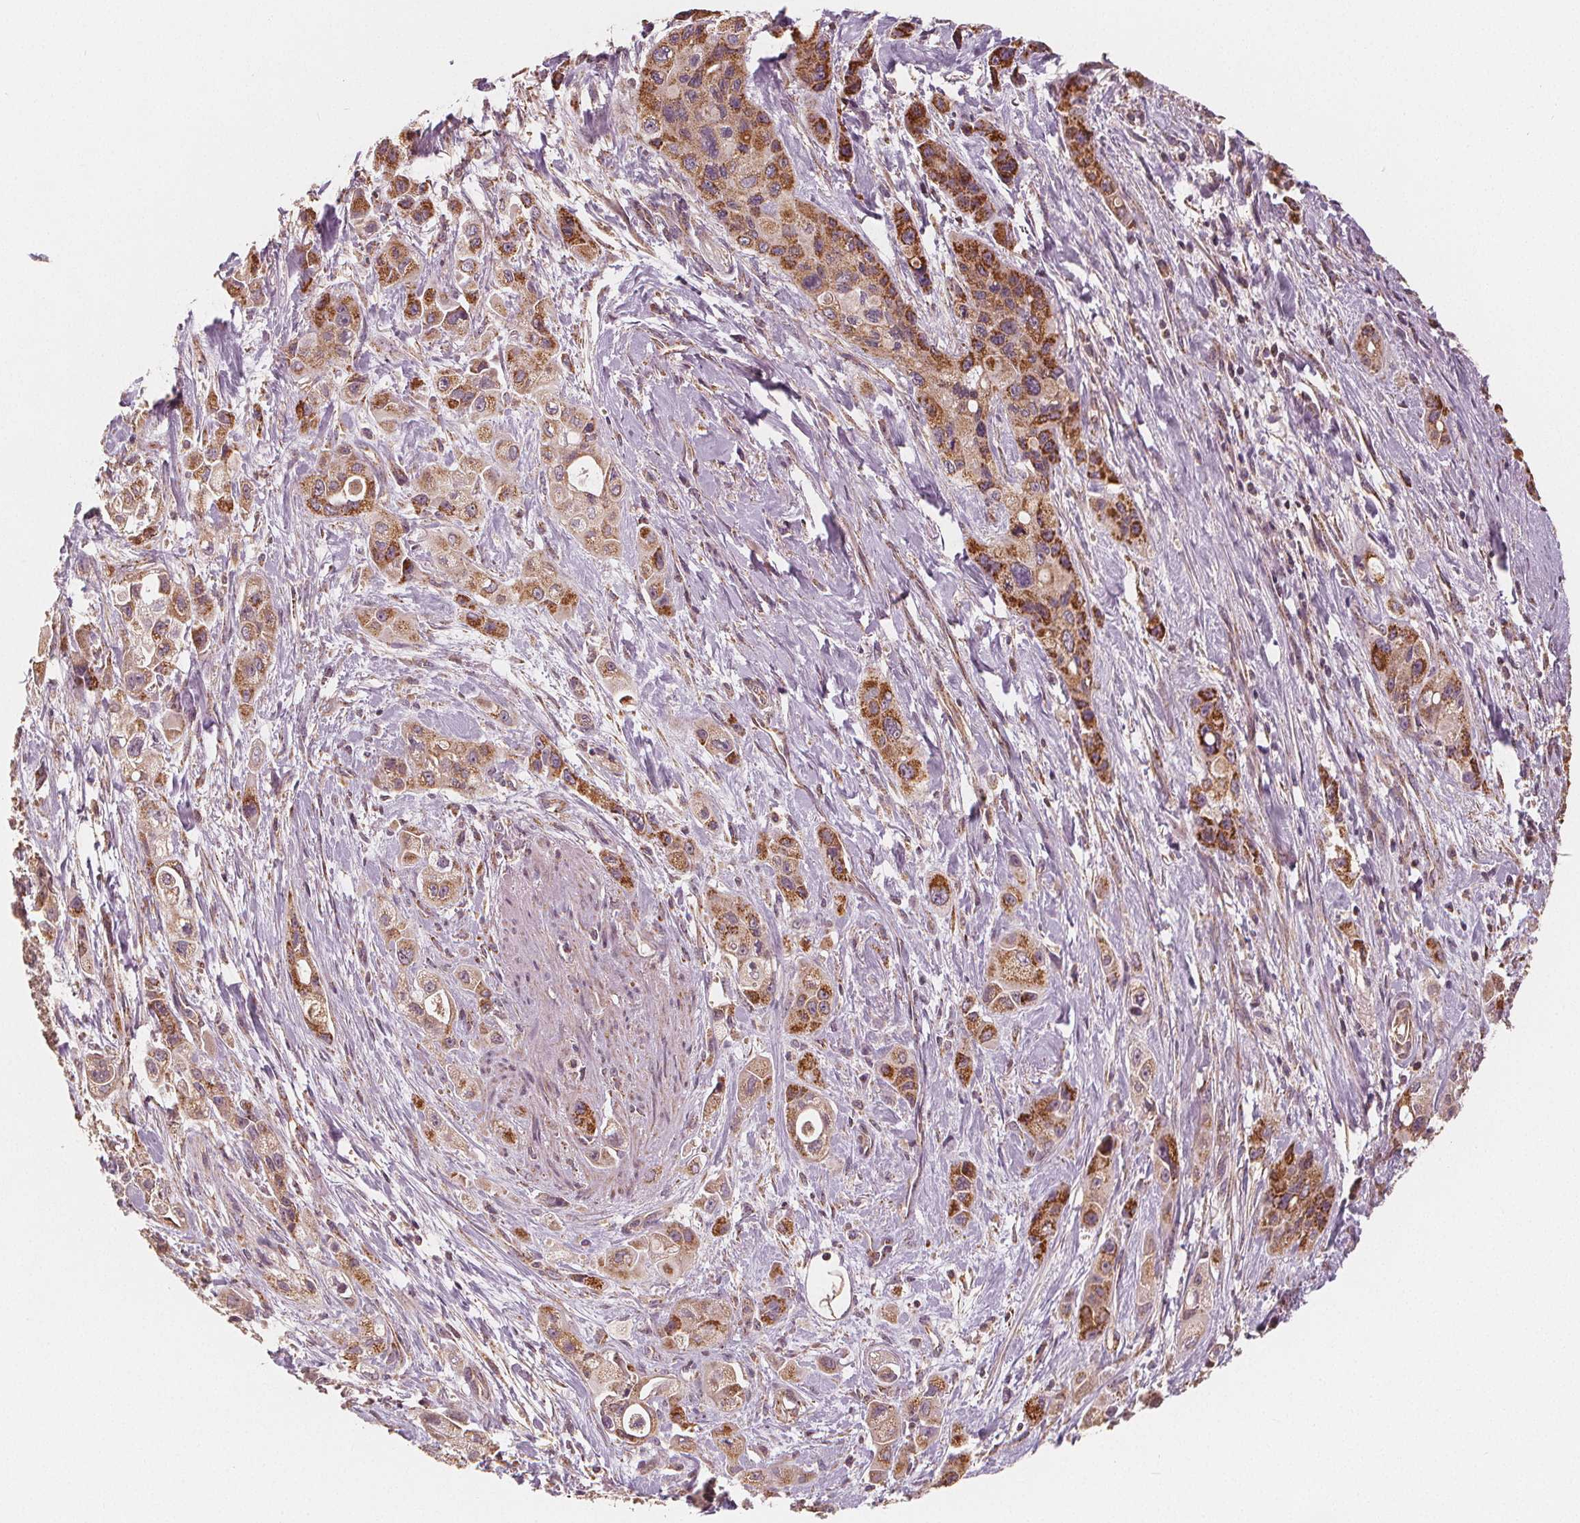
{"staining": {"intensity": "moderate", "quantity": ">75%", "location": "cytoplasmic/membranous"}, "tissue": "pancreatic cancer", "cell_type": "Tumor cells", "image_type": "cancer", "snomed": [{"axis": "morphology", "description": "Adenocarcinoma, NOS"}, {"axis": "topography", "description": "Pancreas"}], "caption": "About >75% of tumor cells in human pancreatic cancer (adenocarcinoma) demonstrate moderate cytoplasmic/membranous protein staining as visualized by brown immunohistochemical staining.", "gene": "PEX26", "patient": {"sex": "female", "age": 66}}